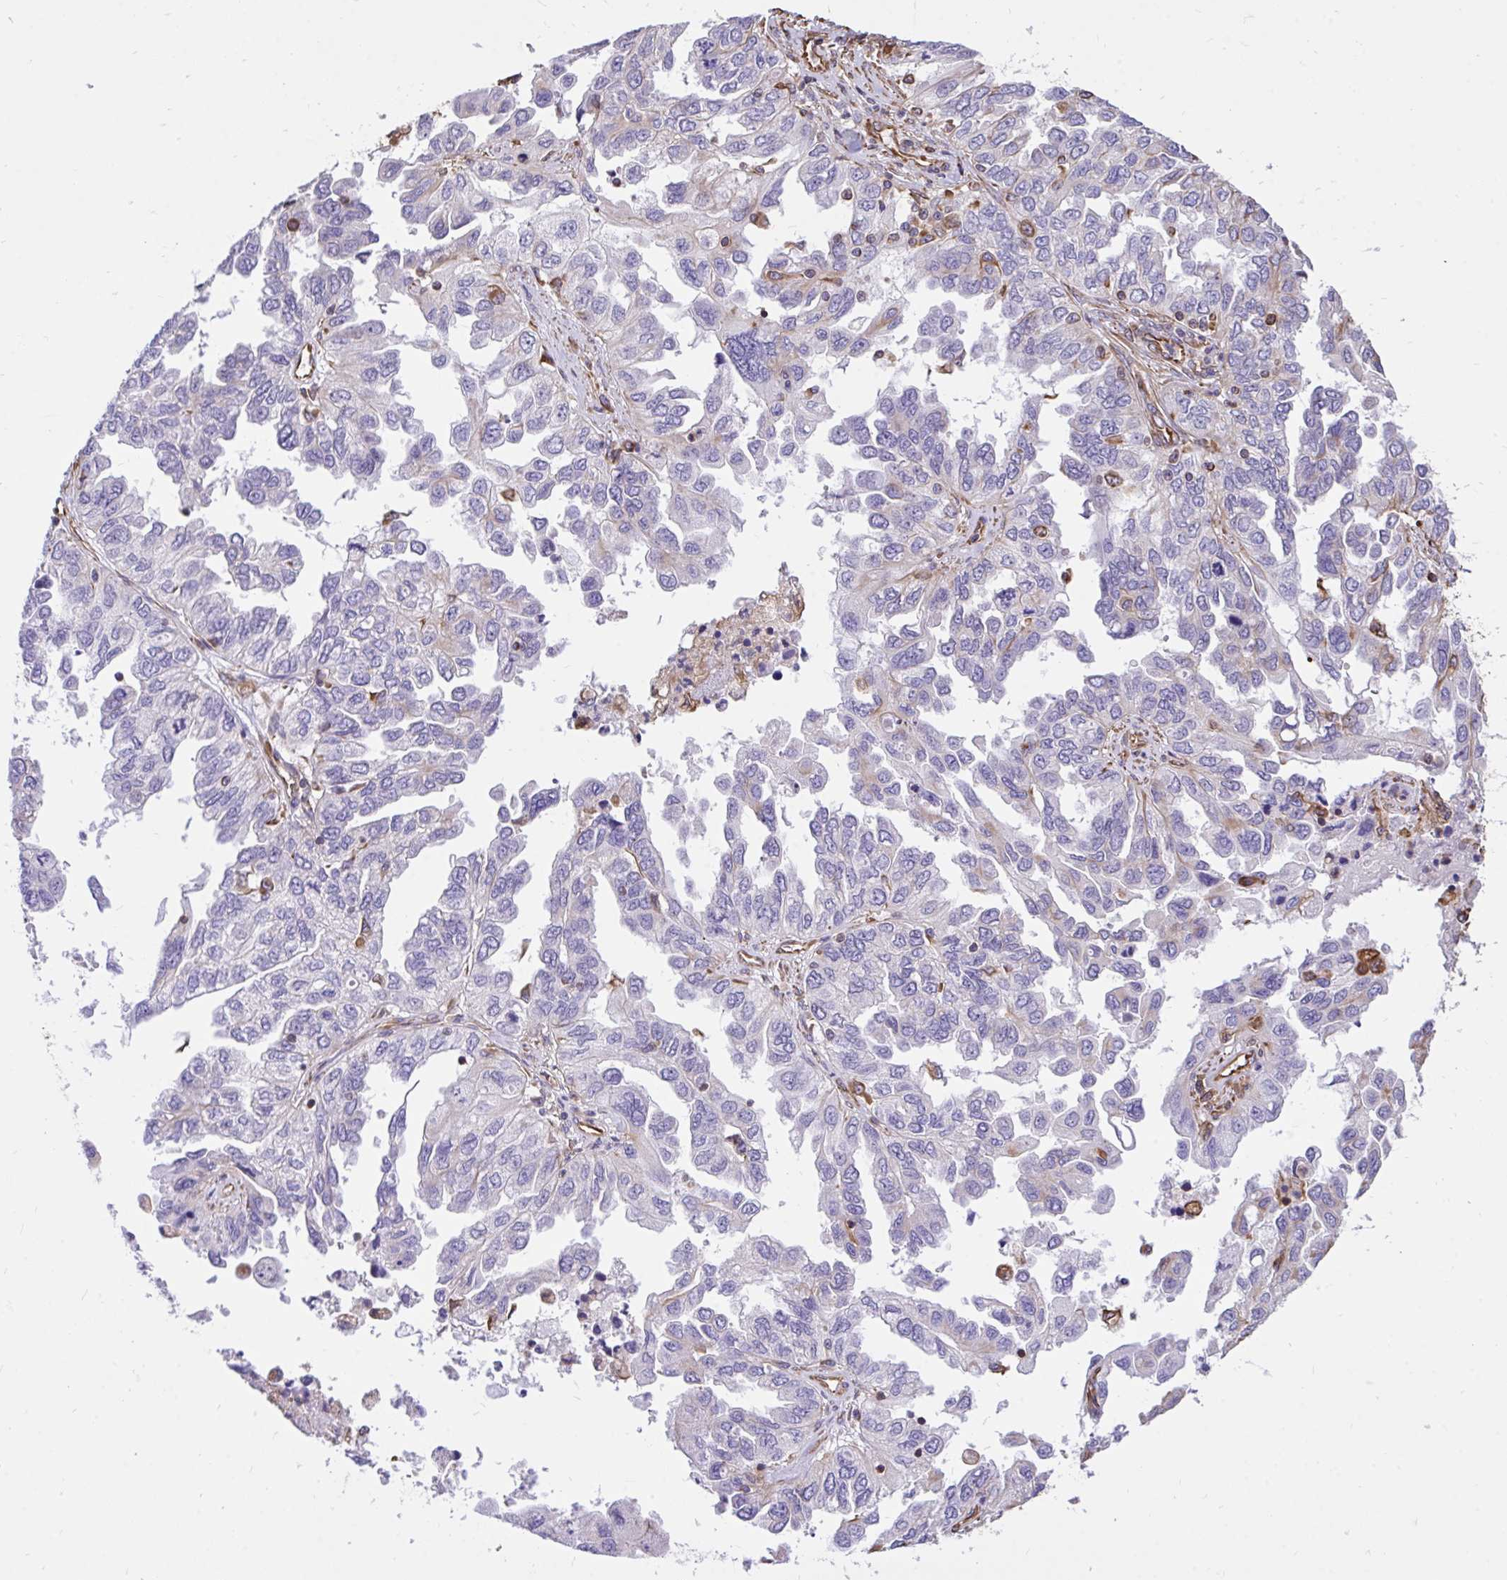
{"staining": {"intensity": "negative", "quantity": "none", "location": "none"}, "tissue": "ovarian cancer", "cell_type": "Tumor cells", "image_type": "cancer", "snomed": [{"axis": "morphology", "description": "Cystadenocarcinoma, serous, NOS"}, {"axis": "topography", "description": "Ovary"}], "caption": "Histopathology image shows no protein staining in tumor cells of serous cystadenocarcinoma (ovarian) tissue.", "gene": "RNF103", "patient": {"sex": "female", "age": 53}}